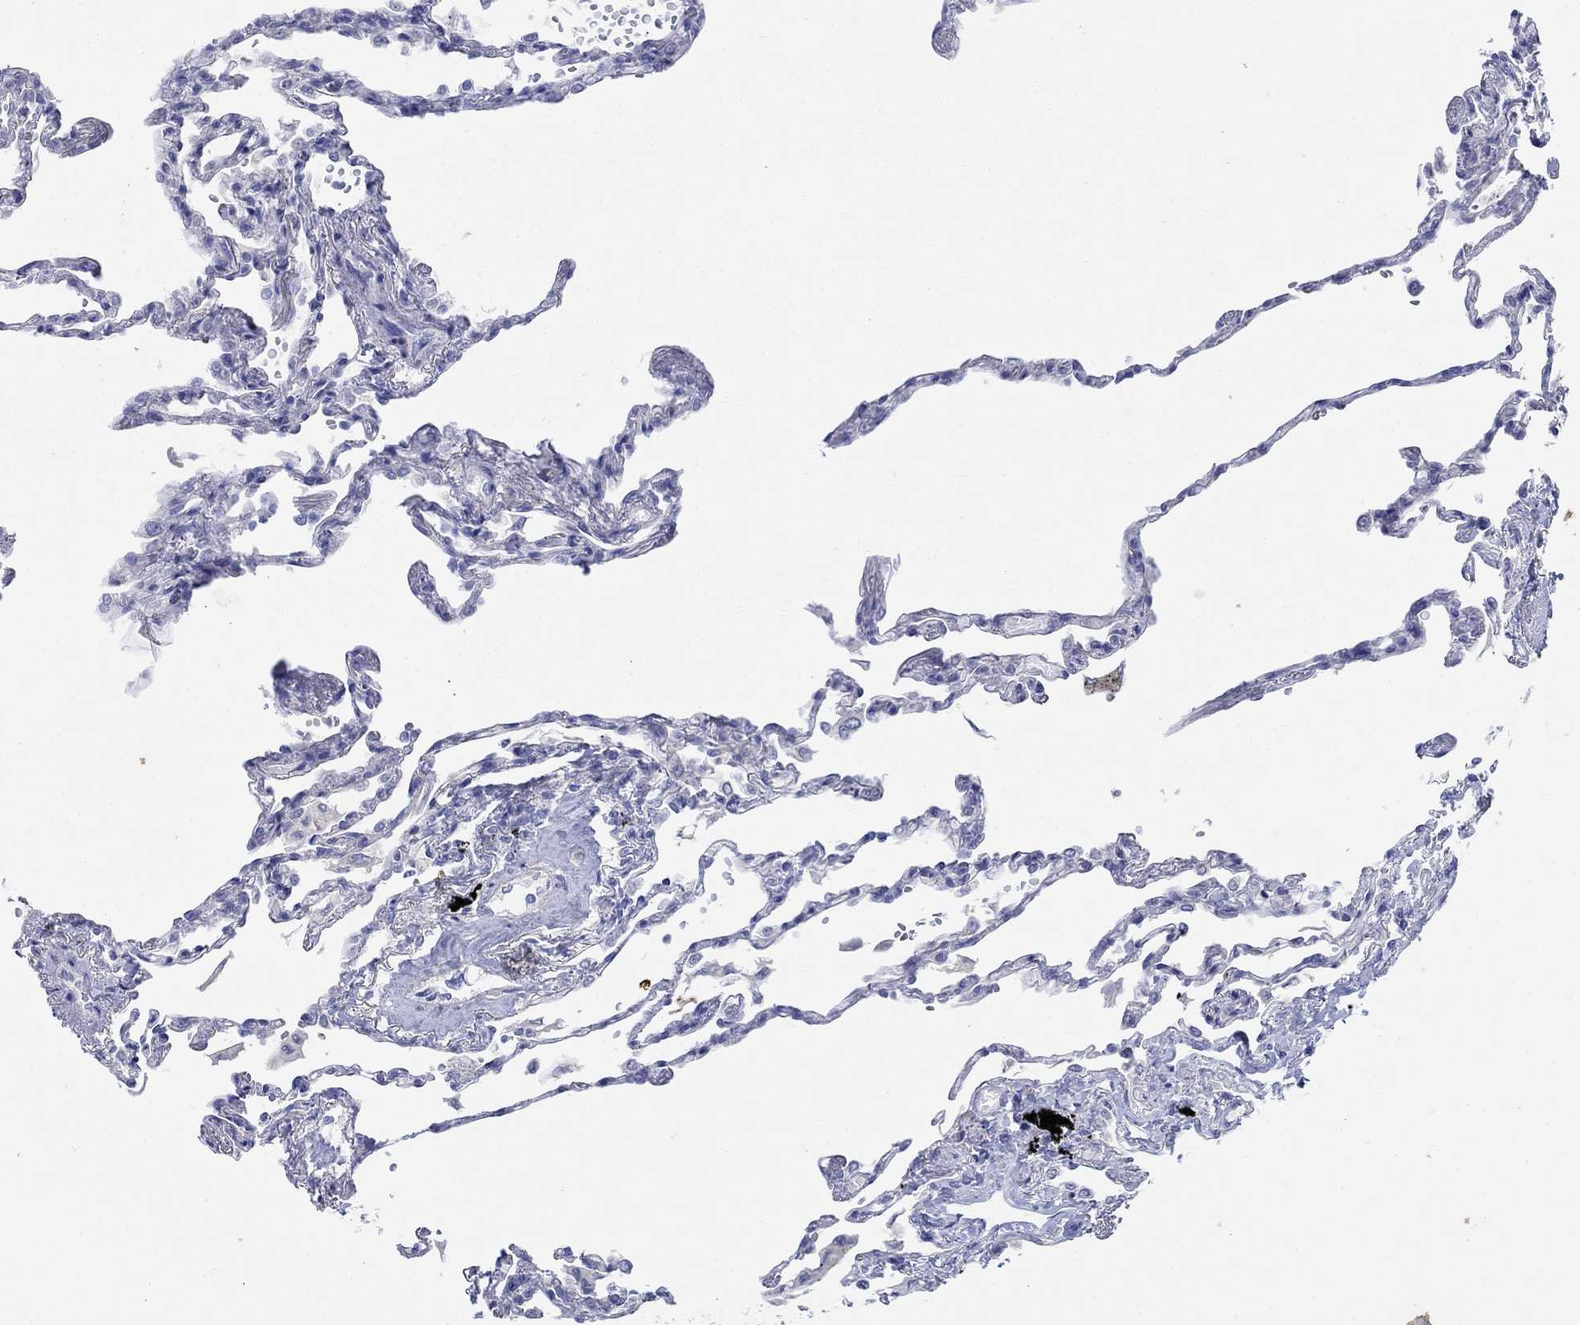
{"staining": {"intensity": "negative", "quantity": "none", "location": "none"}, "tissue": "lung", "cell_type": "Alveolar cells", "image_type": "normal", "snomed": [{"axis": "morphology", "description": "Normal tissue, NOS"}, {"axis": "topography", "description": "Lung"}], "caption": "An immunohistochemistry (IHC) image of normal lung is shown. There is no staining in alveolar cells of lung.", "gene": "KRT222", "patient": {"sex": "male", "age": 78}}